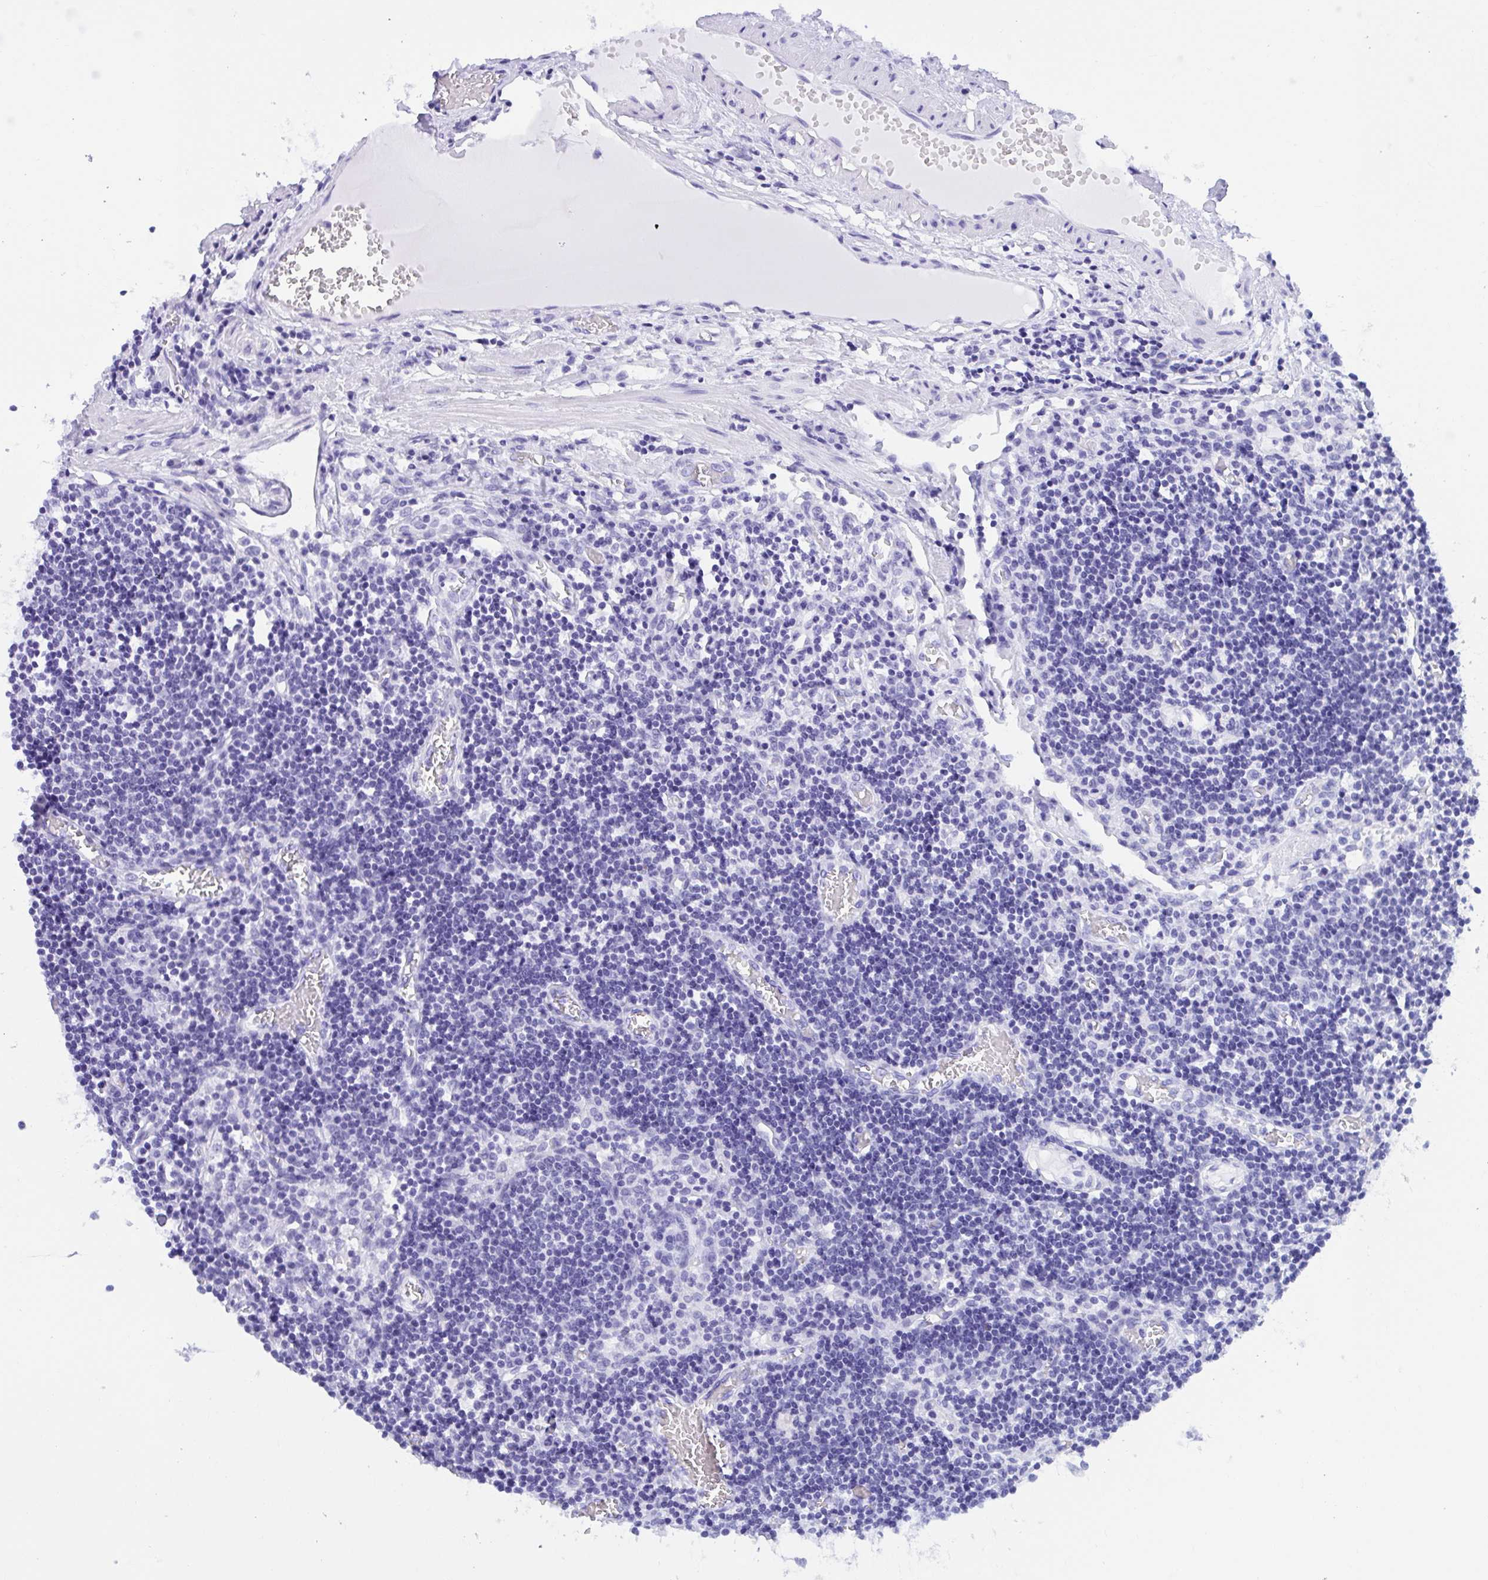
{"staining": {"intensity": "negative", "quantity": "none", "location": "none"}, "tissue": "lymph node", "cell_type": "Germinal center cells", "image_type": "normal", "snomed": [{"axis": "morphology", "description": "Normal tissue, NOS"}, {"axis": "topography", "description": "Lymph node"}], "caption": "High power microscopy histopathology image of an immunohistochemistry (IHC) micrograph of unremarkable lymph node, revealing no significant staining in germinal center cells.", "gene": "ANK1", "patient": {"sex": "male", "age": 66}}